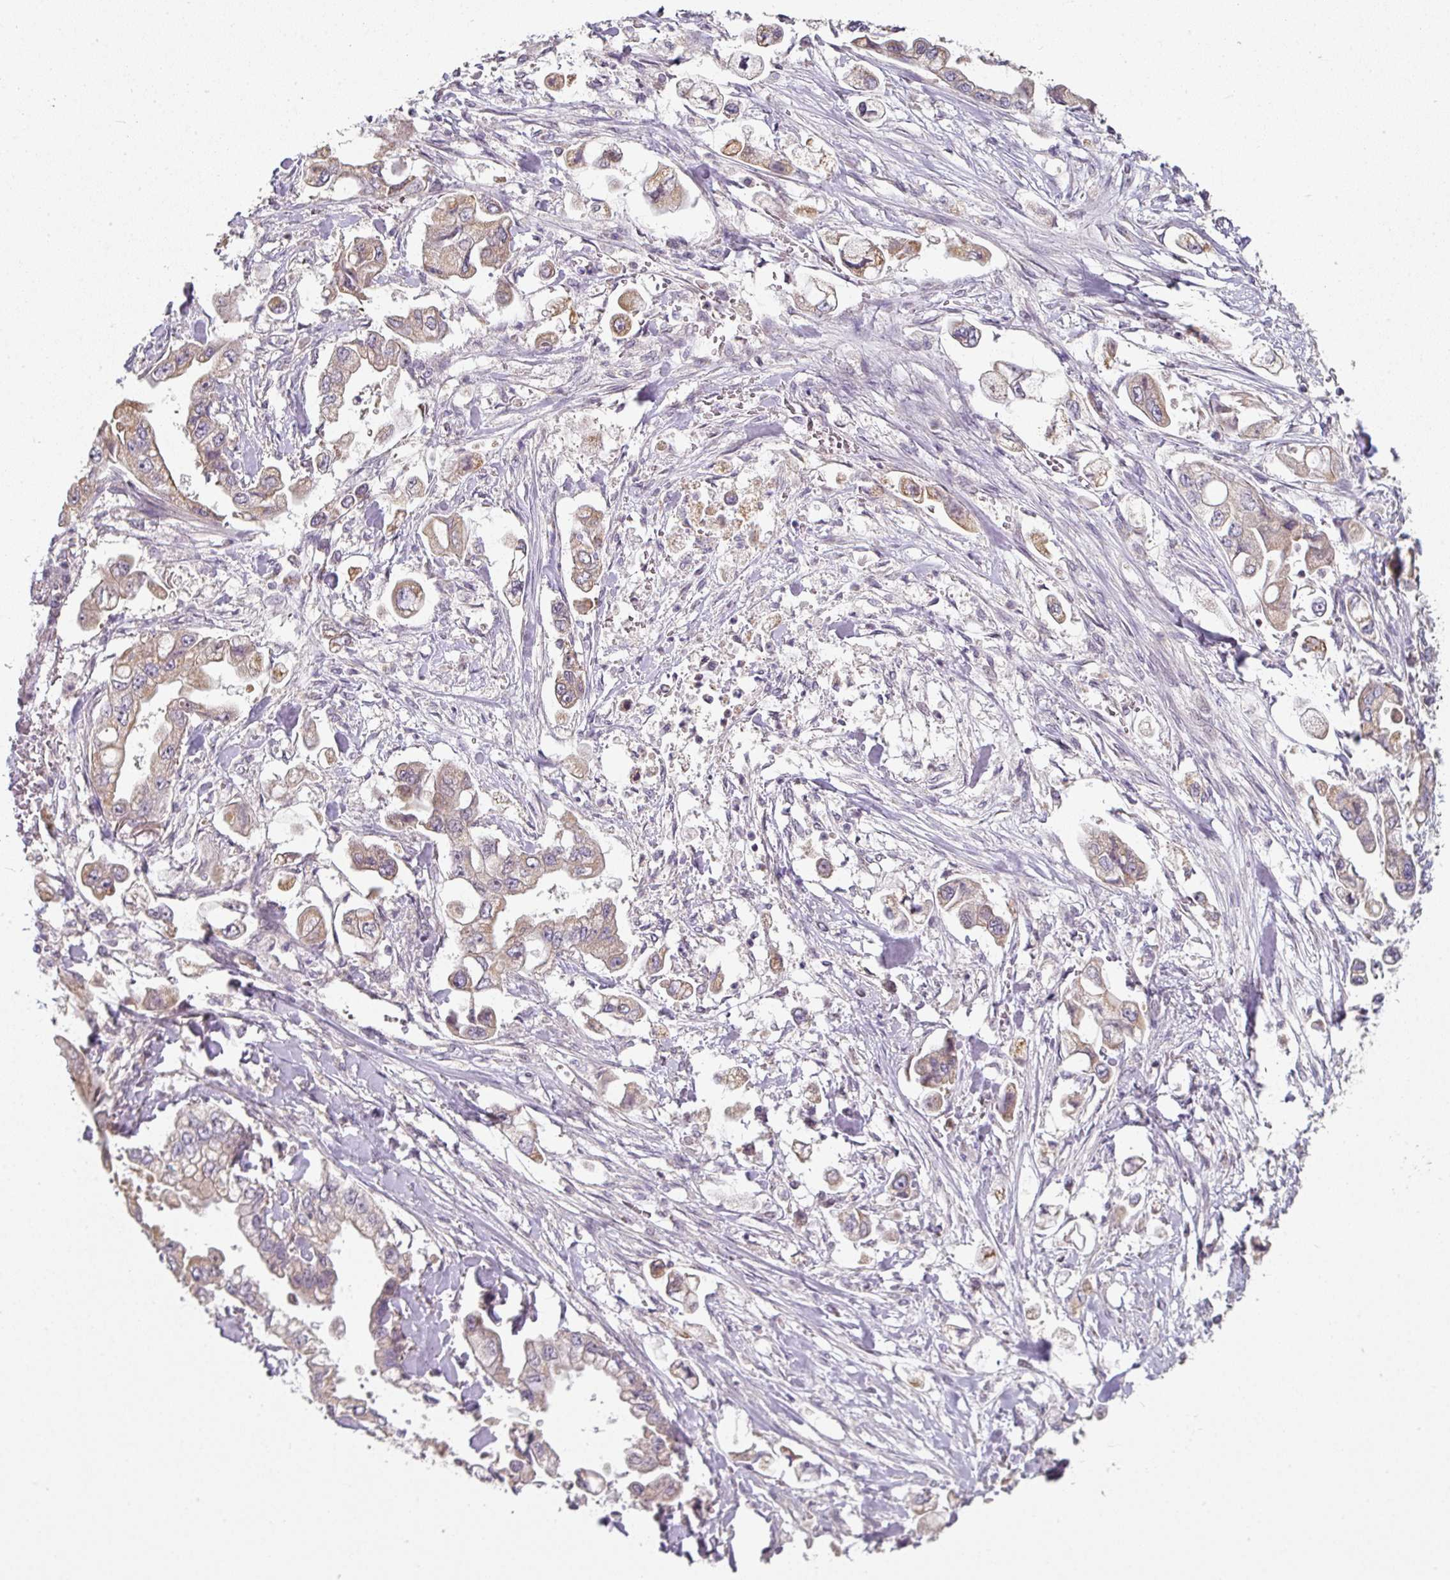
{"staining": {"intensity": "weak", "quantity": ">75%", "location": "cytoplasmic/membranous"}, "tissue": "stomach cancer", "cell_type": "Tumor cells", "image_type": "cancer", "snomed": [{"axis": "morphology", "description": "Adenocarcinoma, NOS"}, {"axis": "topography", "description": "Stomach"}], "caption": "About >75% of tumor cells in stomach cancer reveal weak cytoplasmic/membranous protein expression as visualized by brown immunohistochemical staining.", "gene": "MAP2K2", "patient": {"sex": "male", "age": 62}}